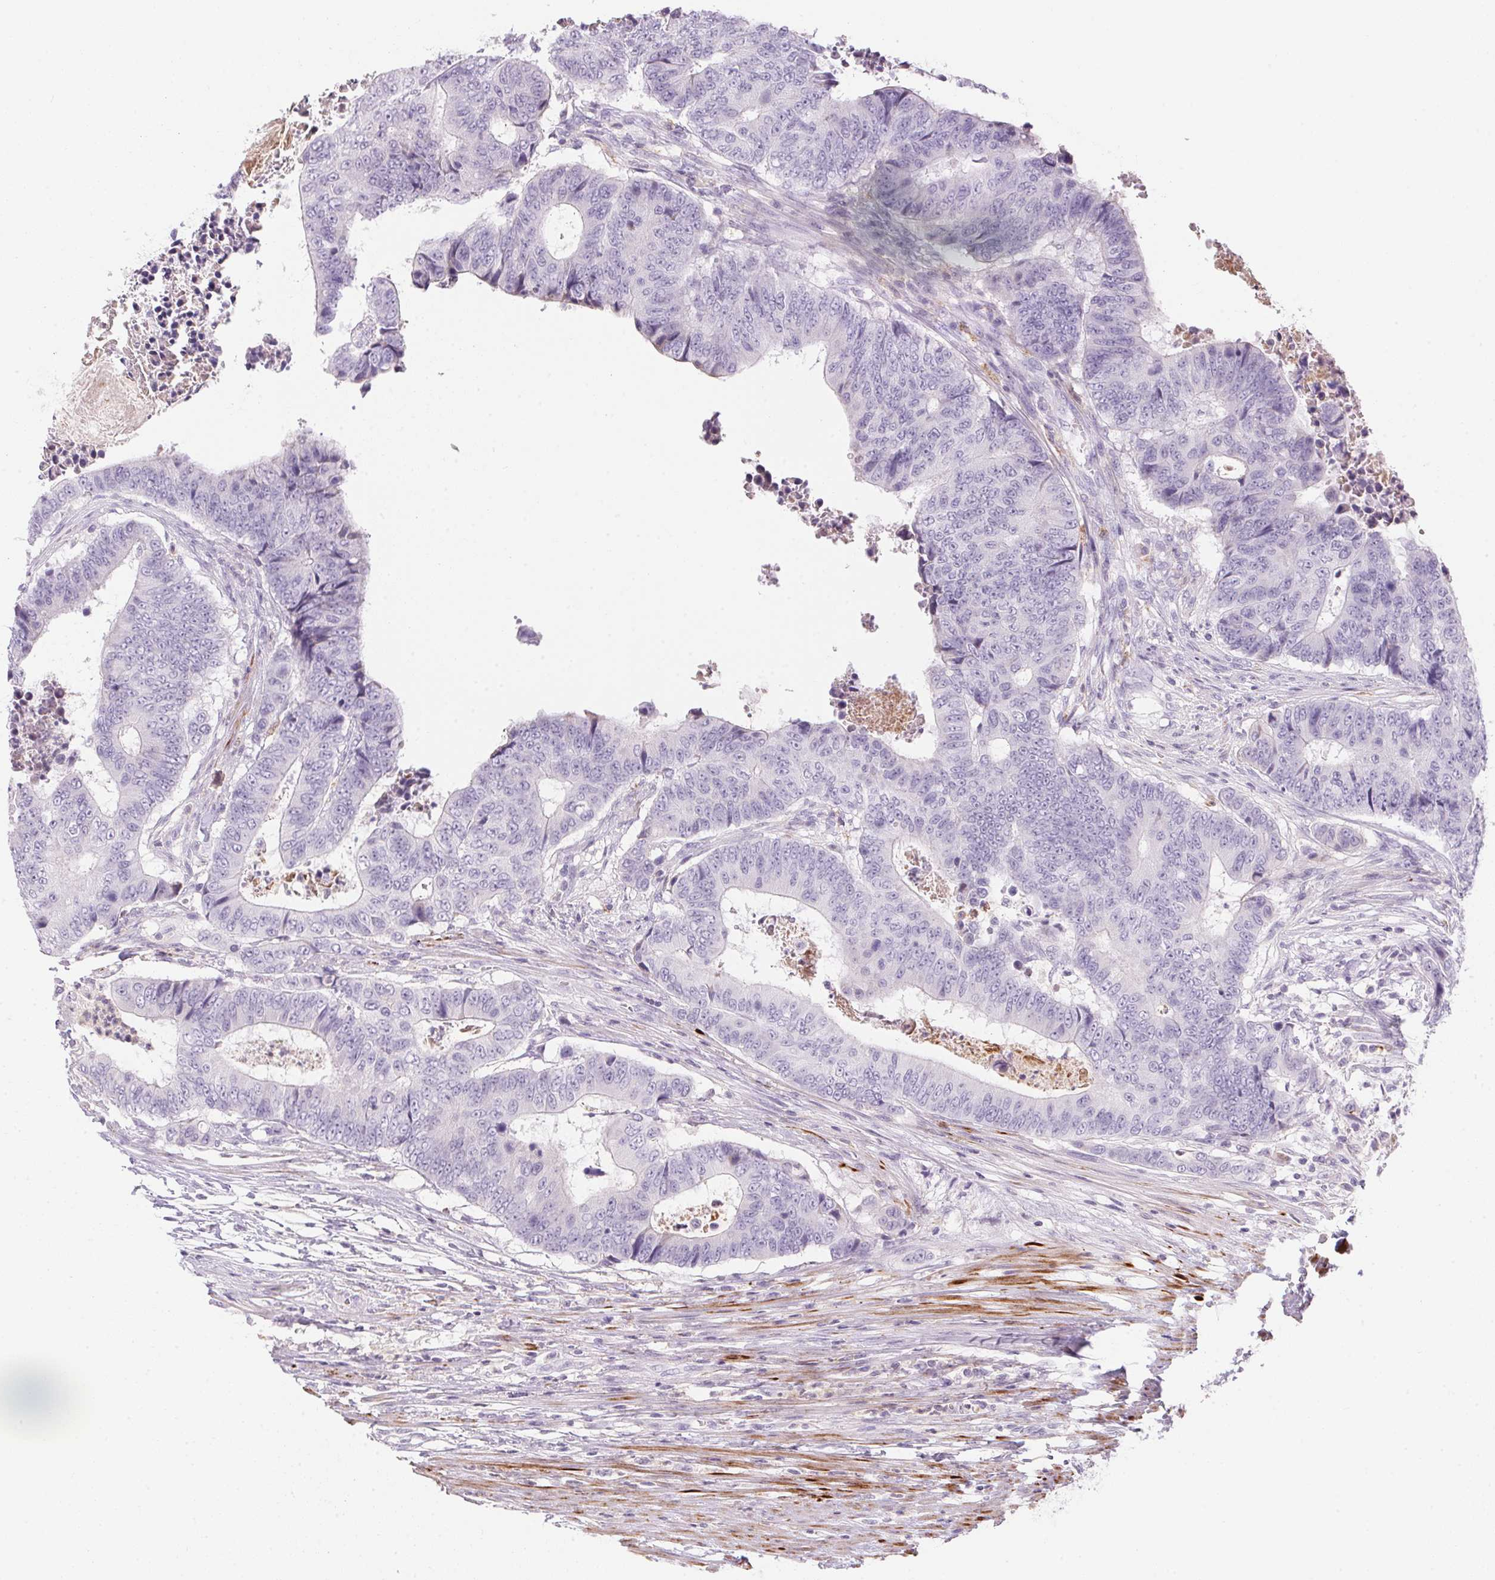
{"staining": {"intensity": "negative", "quantity": "none", "location": "none"}, "tissue": "colorectal cancer", "cell_type": "Tumor cells", "image_type": "cancer", "snomed": [{"axis": "morphology", "description": "Adenocarcinoma, NOS"}, {"axis": "topography", "description": "Colon"}], "caption": "A high-resolution image shows immunohistochemistry (IHC) staining of colorectal adenocarcinoma, which reveals no significant expression in tumor cells. (Stains: DAB (3,3'-diaminobenzidine) IHC with hematoxylin counter stain, Microscopy: brightfield microscopy at high magnification).", "gene": "ECPAS", "patient": {"sex": "female", "age": 48}}